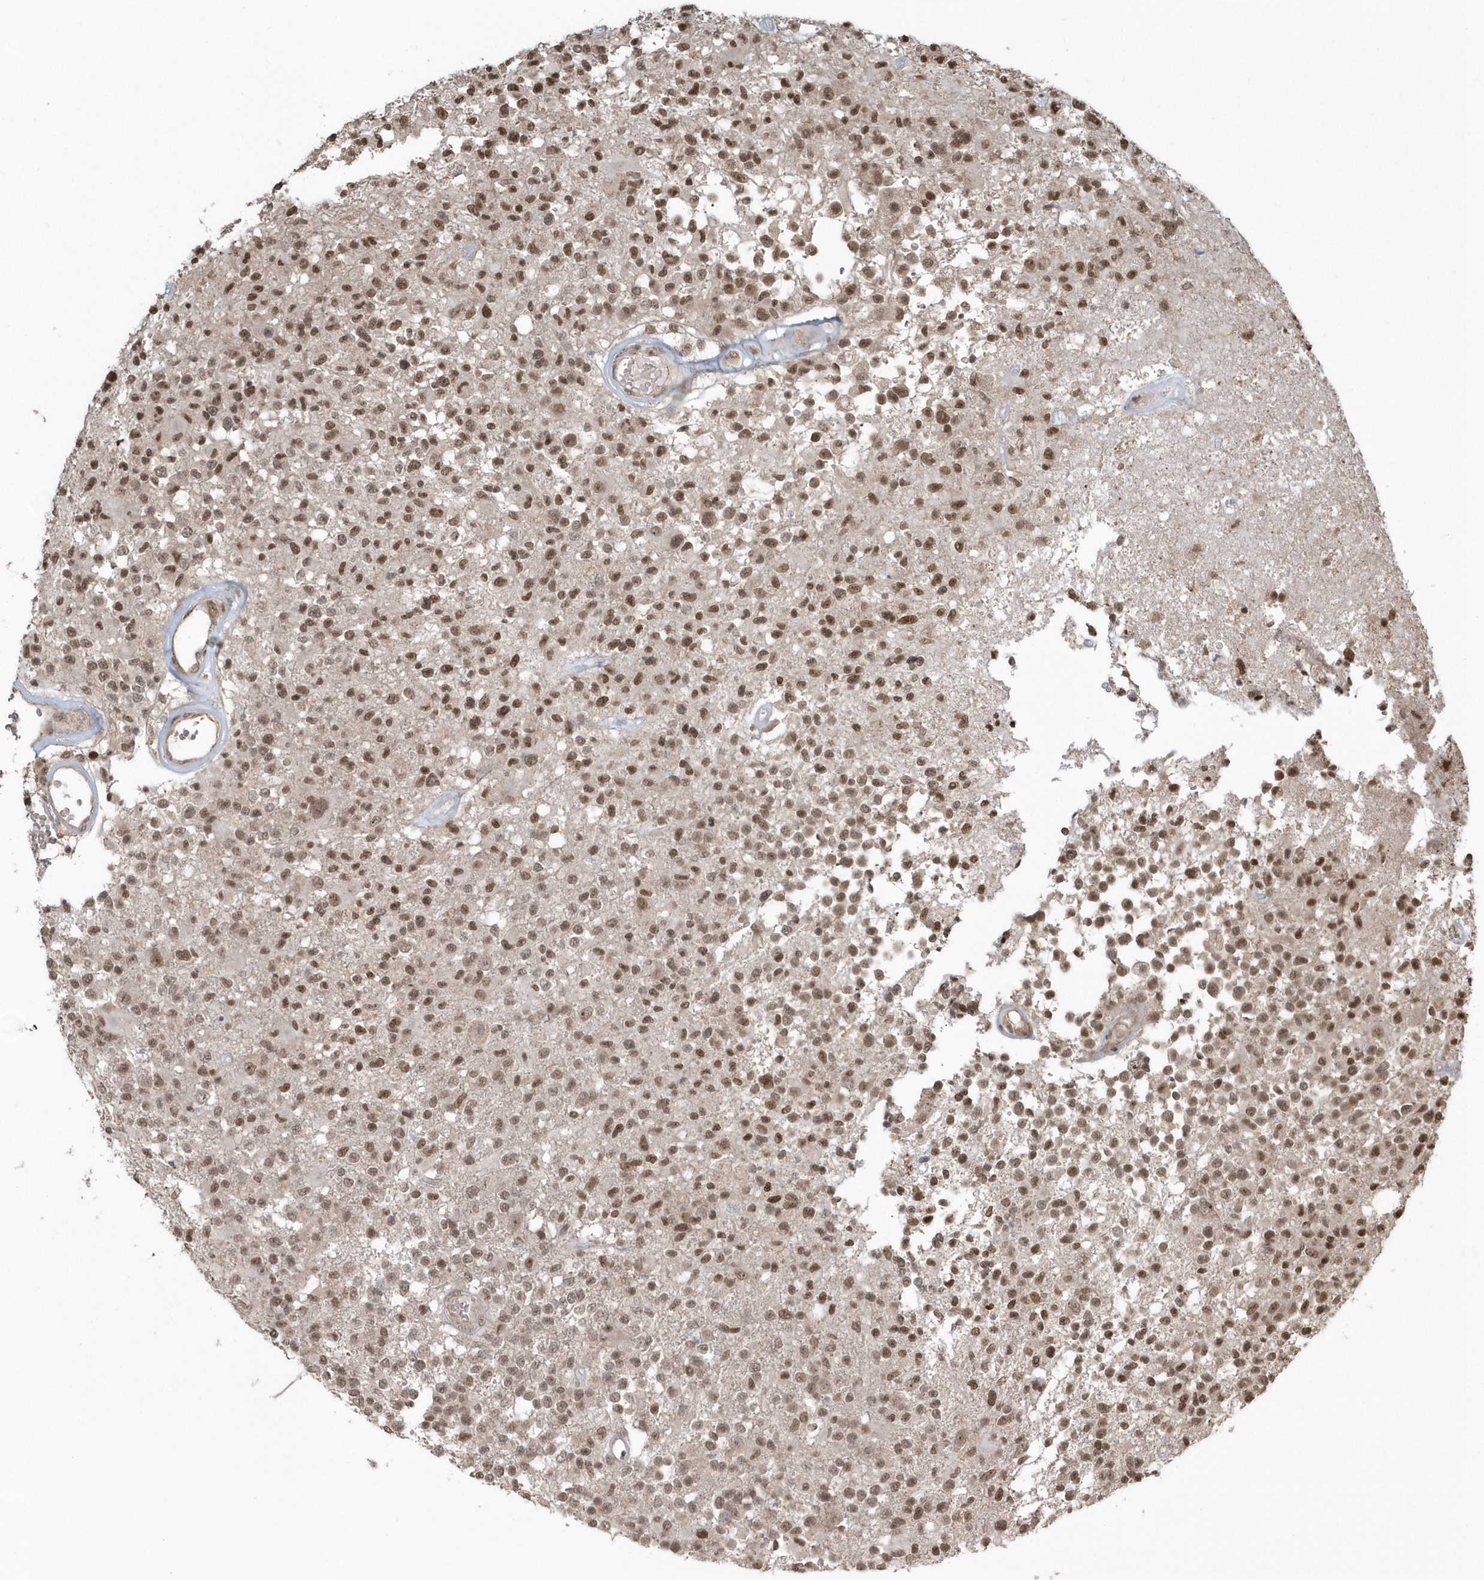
{"staining": {"intensity": "moderate", "quantity": ">75%", "location": "nuclear"}, "tissue": "glioma", "cell_type": "Tumor cells", "image_type": "cancer", "snomed": [{"axis": "morphology", "description": "Glioma, malignant, High grade"}, {"axis": "morphology", "description": "Glioblastoma, NOS"}, {"axis": "topography", "description": "Brain"}], "caption": "Approximately >75% of tumor cells in human high-grade glioma (malignant) demonstrate moderate nuclear protein positivity as visualized by brown immunohistochemical staining.", "gene": "EPB41L4A", "patient": {"sex": "male", "age": 60}}